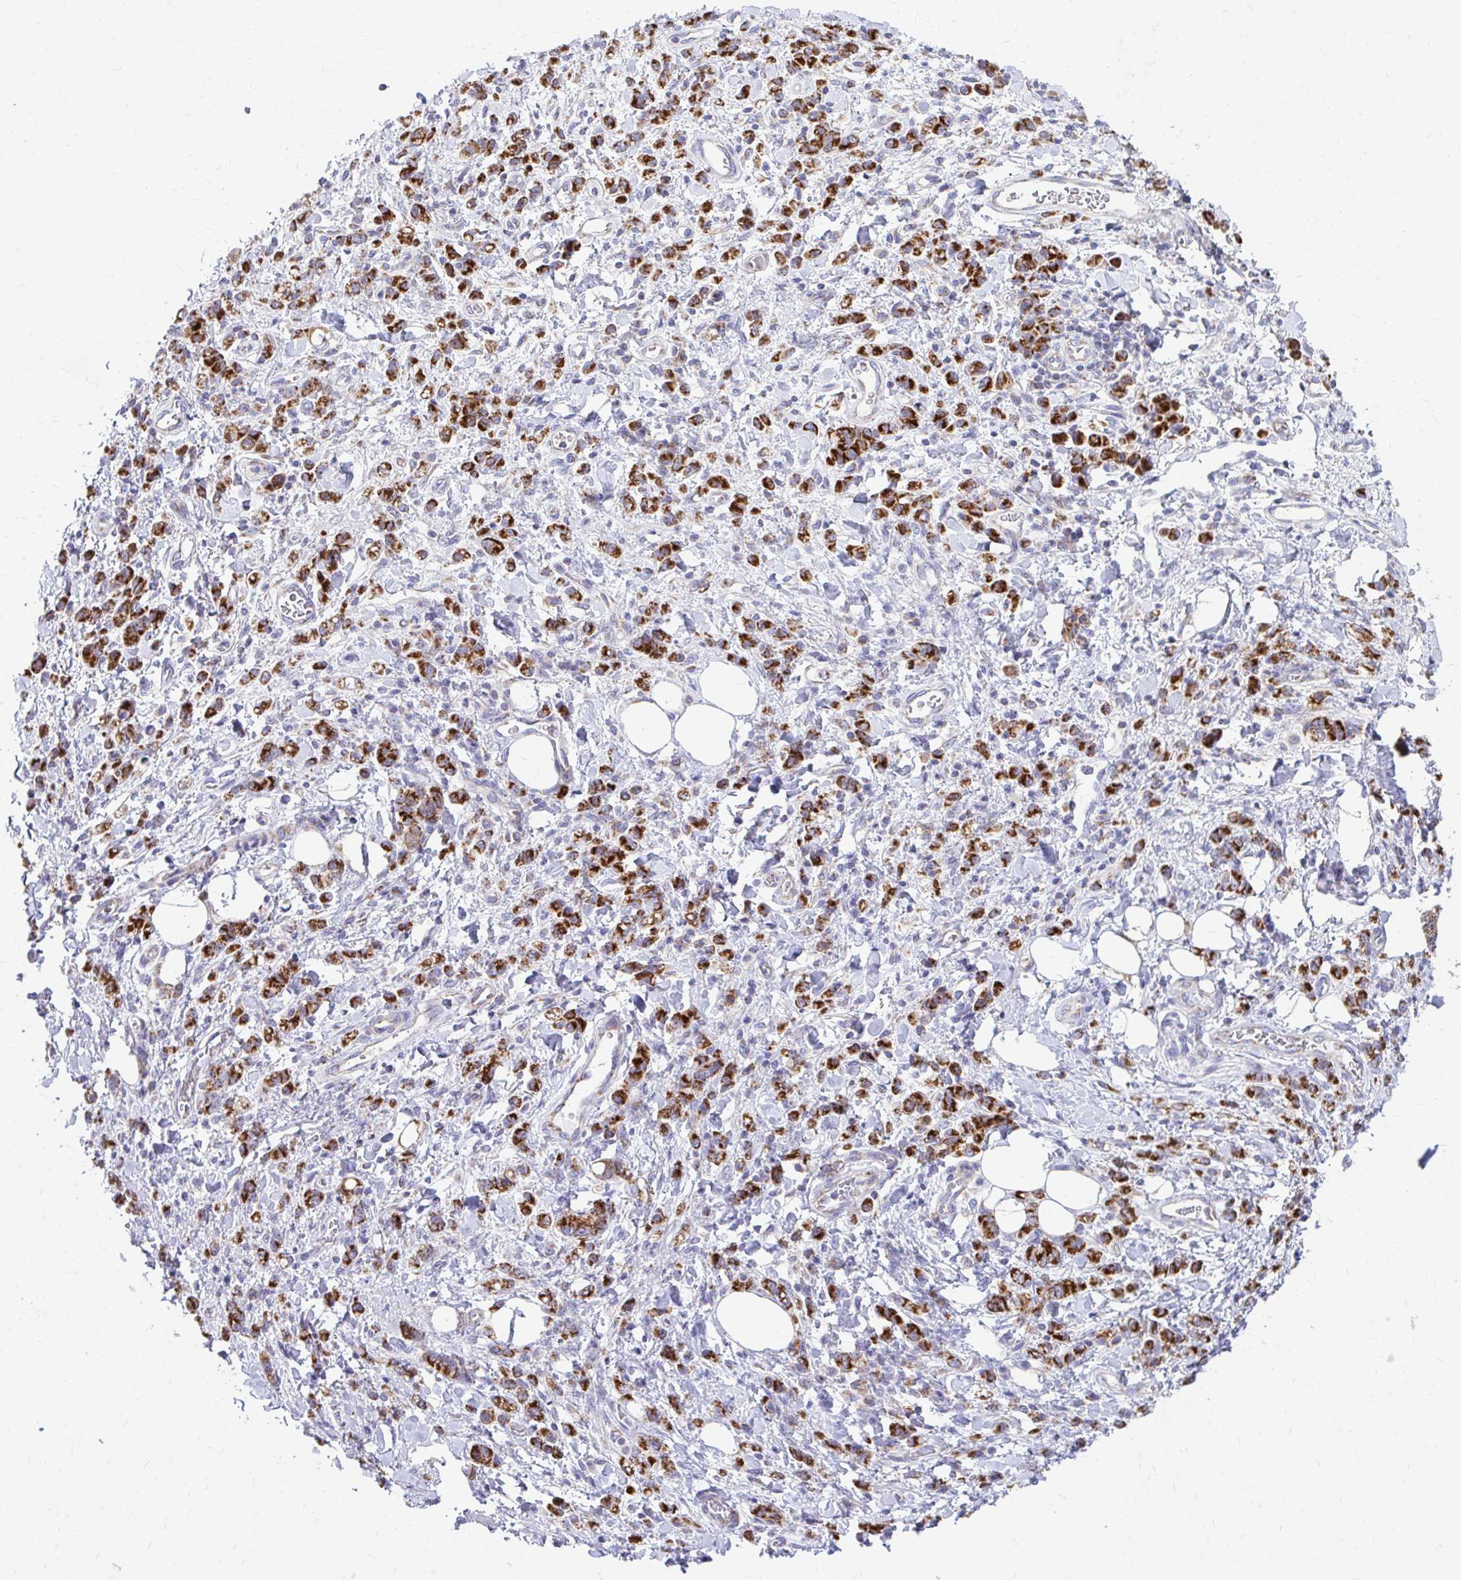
{"staining": {"intensity": "strong", "quantity": ">75%", "location": "cytoplasmic/membranous"}, "tissue": "stomach cancer", "cell_type": "Tumor cells", "image_type": "cancer", "snomed": [{"axis": "morphology", "description": "Adenocarcinoma, NOS"}, {"axis": "topography", "description": "Stomach"}], "caption": "Immunohistochemical staining of stomach cancer shows strong cytoplasmic/membranous protein positivity in approximately >75% of tumor cells.", "gene": "MRPL19", "patient": {"sex": "male", "age": 77}}